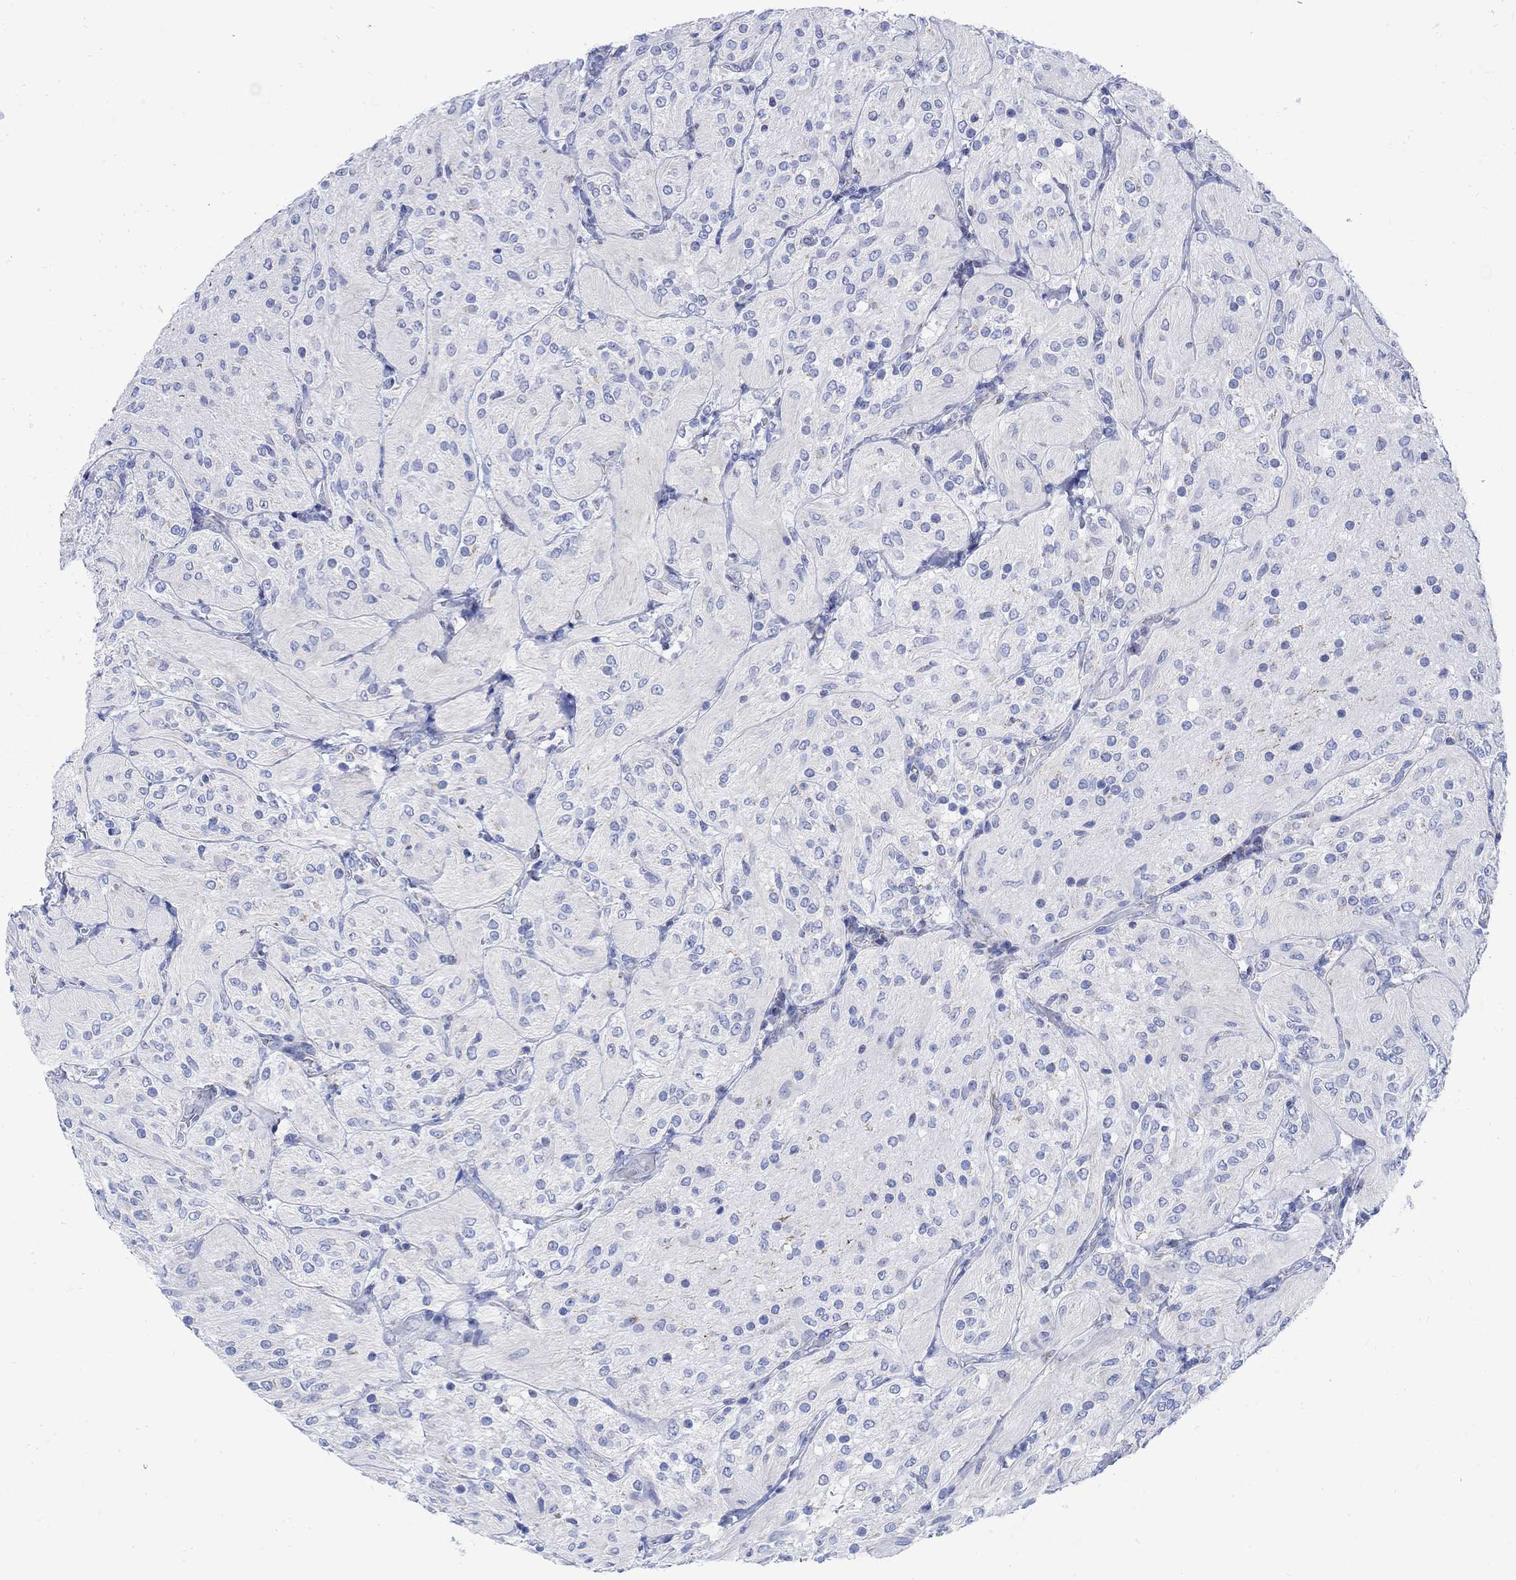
{"staining": {"intensity": "negative", "quantity": "none", "location": "none"}, "tissue": "glioma", "cell_type": "Tumor cells", "image_type": "cancer", "snomed": [{"axis": "morphology", "description": "Glioma, malignant, Low grade"}, {"axis": "topography", "description": "Brain"}], "caption": "Glioma stained for a protein using immunohistochemistry (IHC) shows no expression tumor cells.", "gene": "CPLX2", "patient": {"sex": "male", "age": 3}}